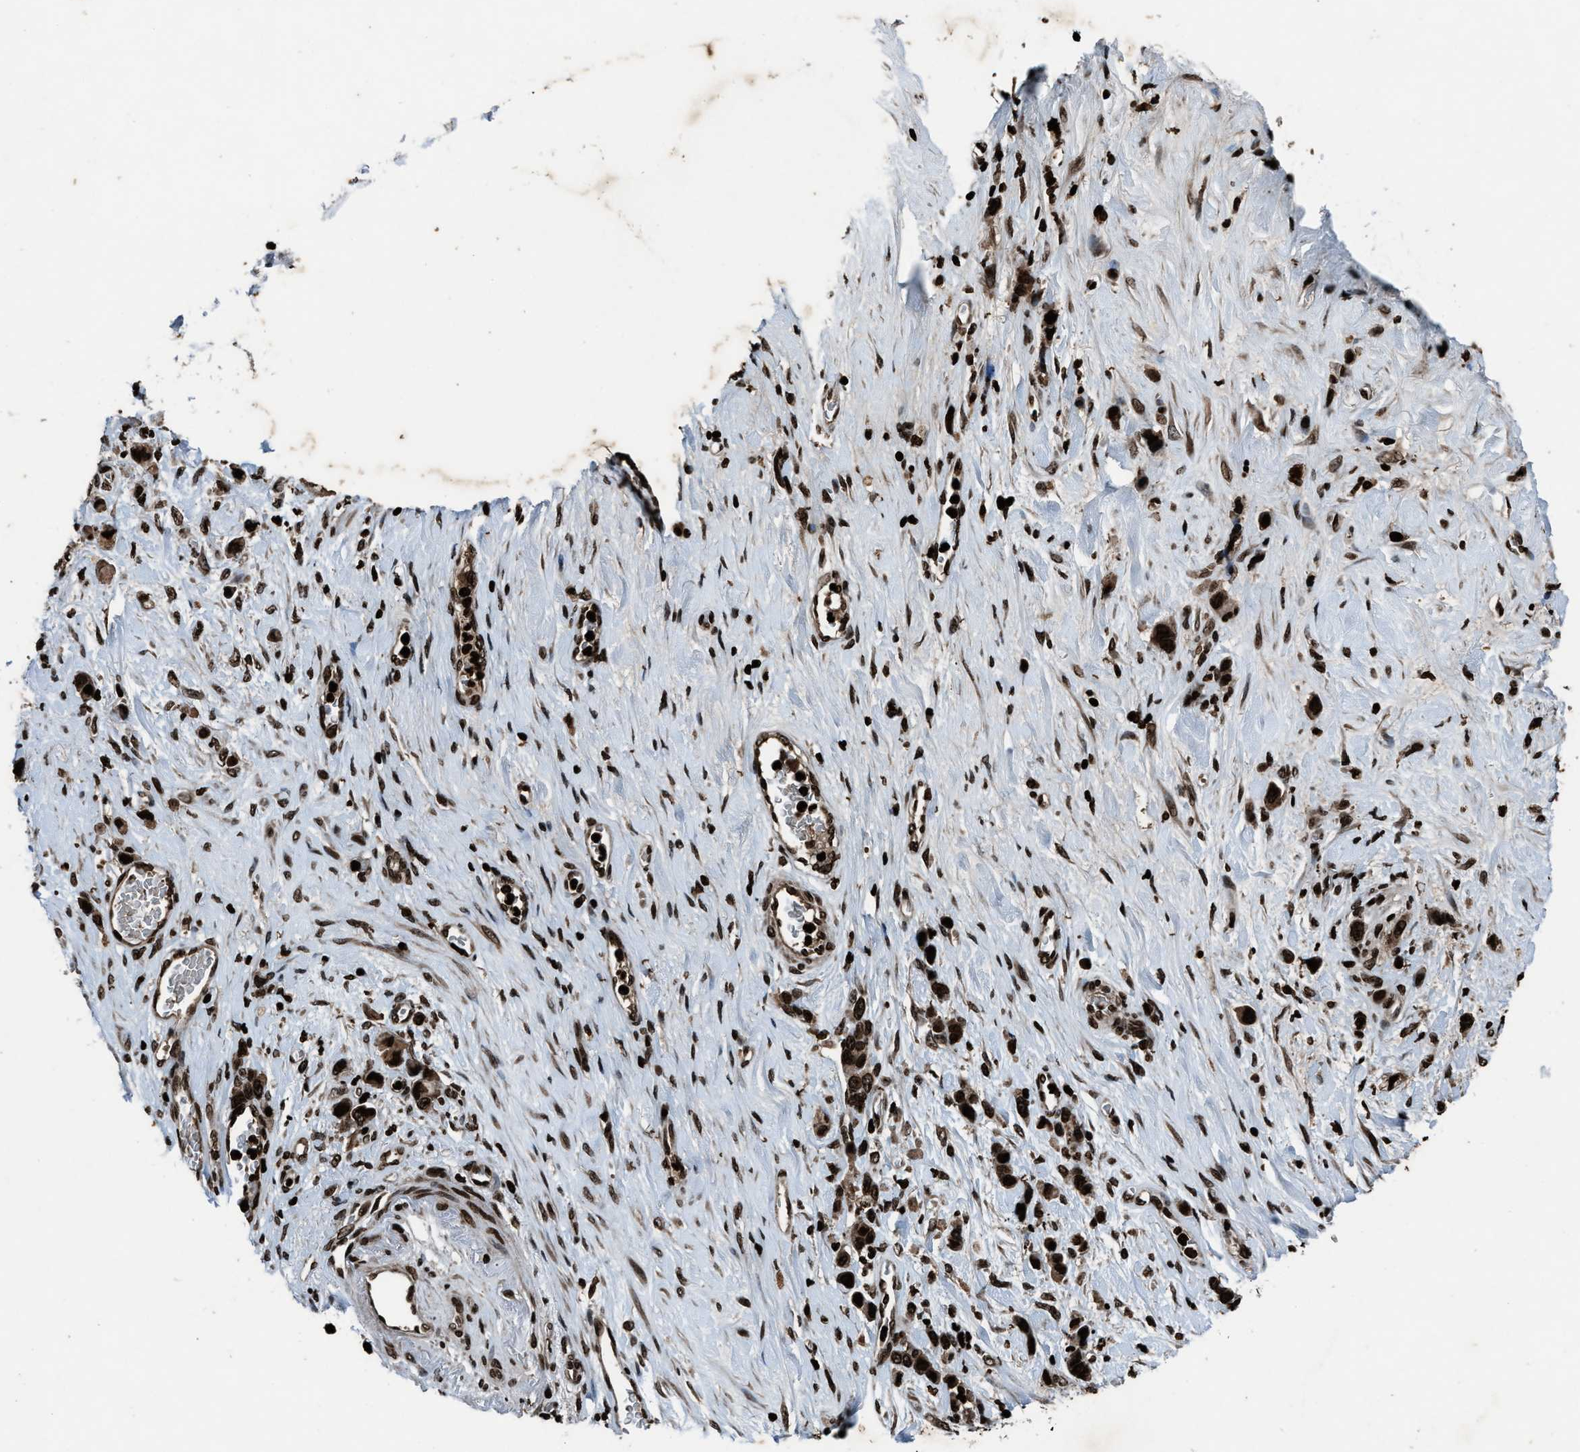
{"staining": {"intensity": "strong", "quantity": ">75%", "location": "nuclear"}, "tissue": "stomach cancer", "cell_type": "Tumor cells", "image_type": "cancer", "snomed": [{"axis": "morphology", "description": "Normal tissue, NOS"}, {"axis": "morphology", "description": "Adenocarcinoma, NOS"}, {"axis": "morphology", "description": "Adenocarcinoma, High grade"}, {"axis": "topography", "description": "Stomach, upper"}, {"axis": "topography", "description": "Stomach"}], "caption": "Protein expression analysis of human stomach cancer (adenocarcinoma) reveals strong nuclear expression in approximately >75% of tumor cells.", "gene": "H4C1", "patient": {"sex": "female", "age": 65}}